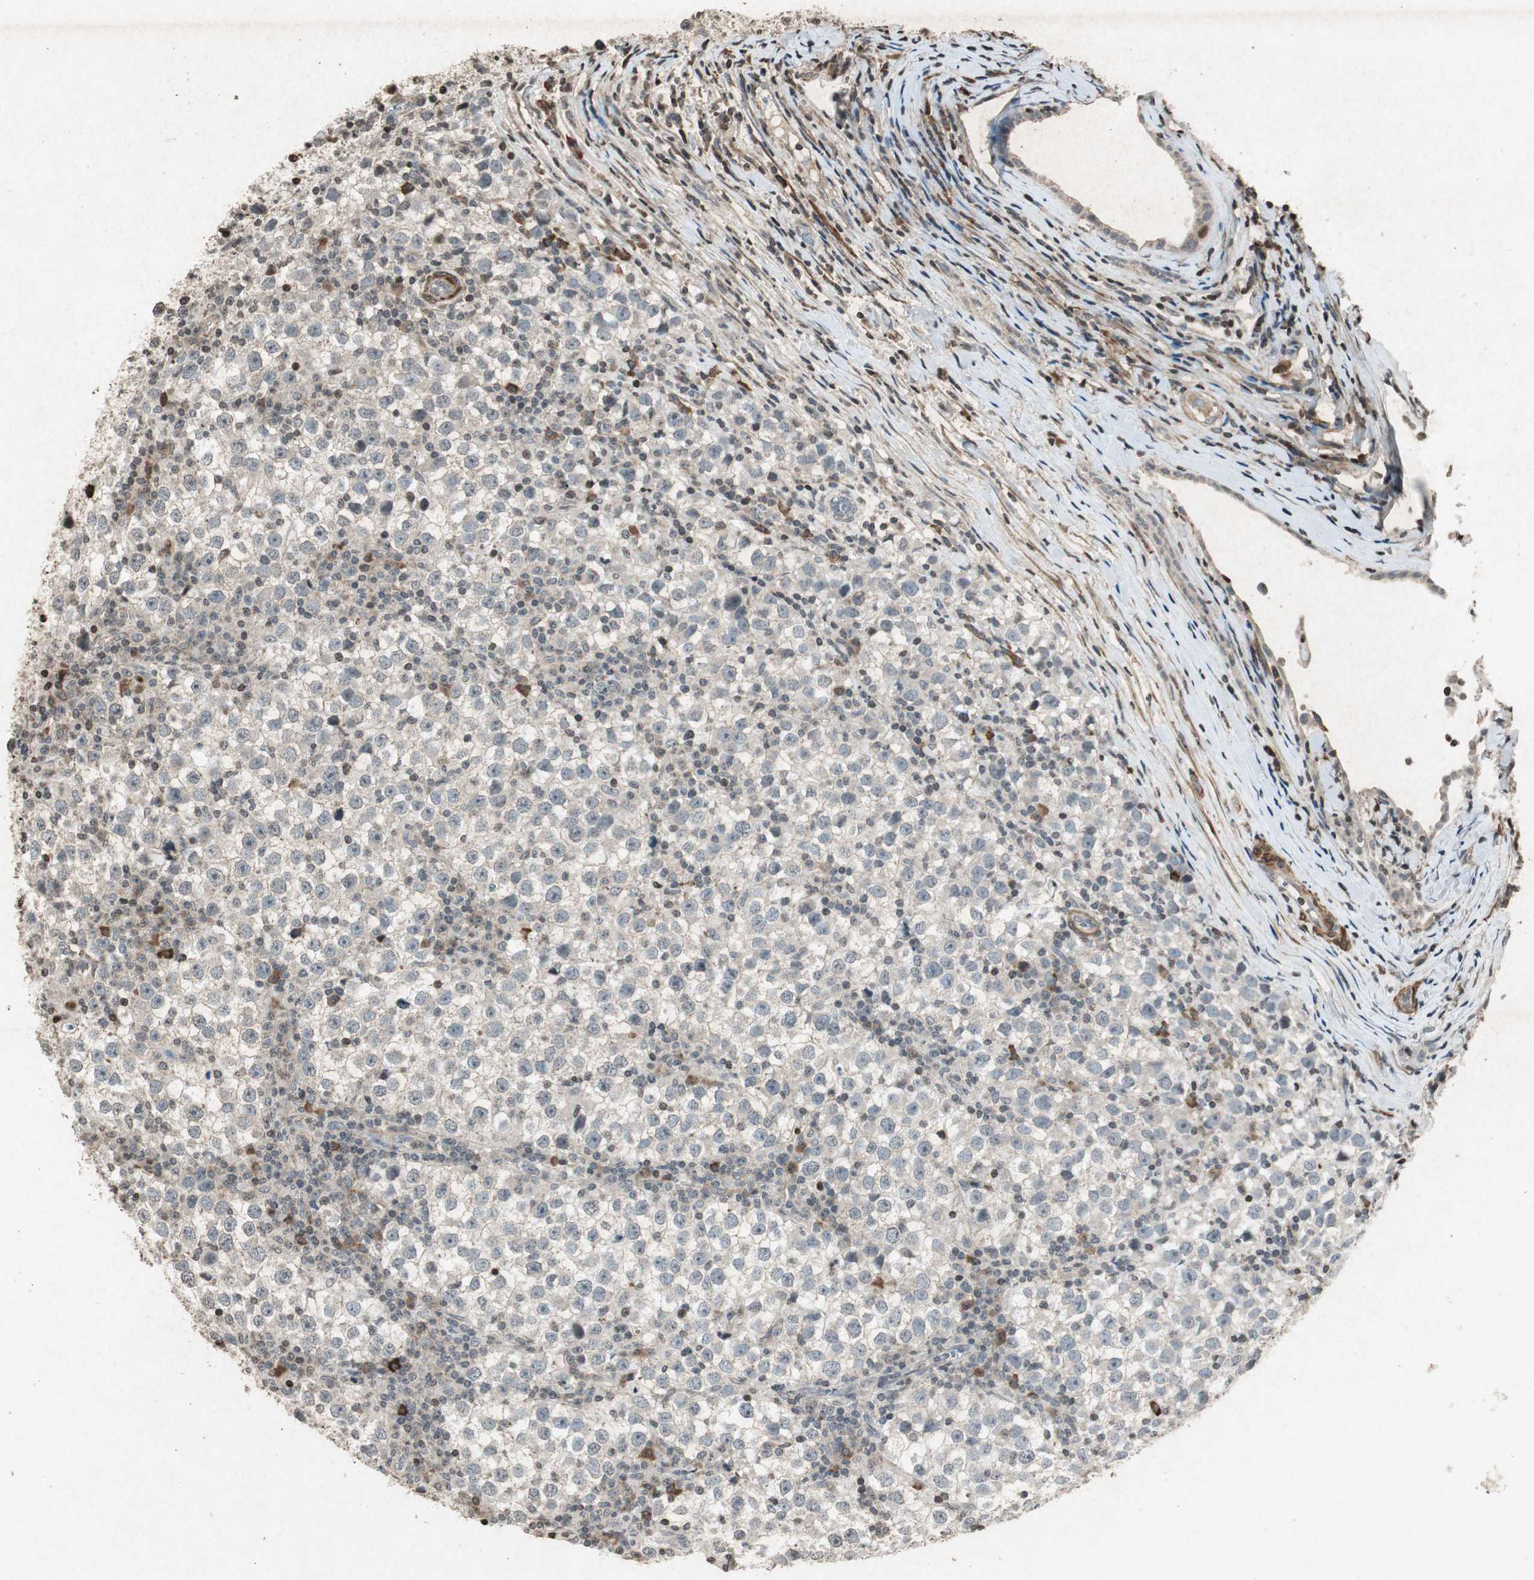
{"staining": {"intensity": "negative", "quantity": "none", "location": "none"}, "tissue": "testis cancer", "cell_type": "Tumor cells", "image_type": "cancer", "snomed": [{"axis": "morphology", "description": "Seminoma, NOS"}, {"axis": "topography", "description": "Testis"}], "caption": "The image demonstrates no significant positivity in tumor cells of testis seminoma. (DAB (3,3'-diaminobenzidine) immunohistochemistry (IHC) visualized using brightfield microscopy, high magnification).", "gene": "PRKG1", "patient": {"sex": "male", "age": 65}}